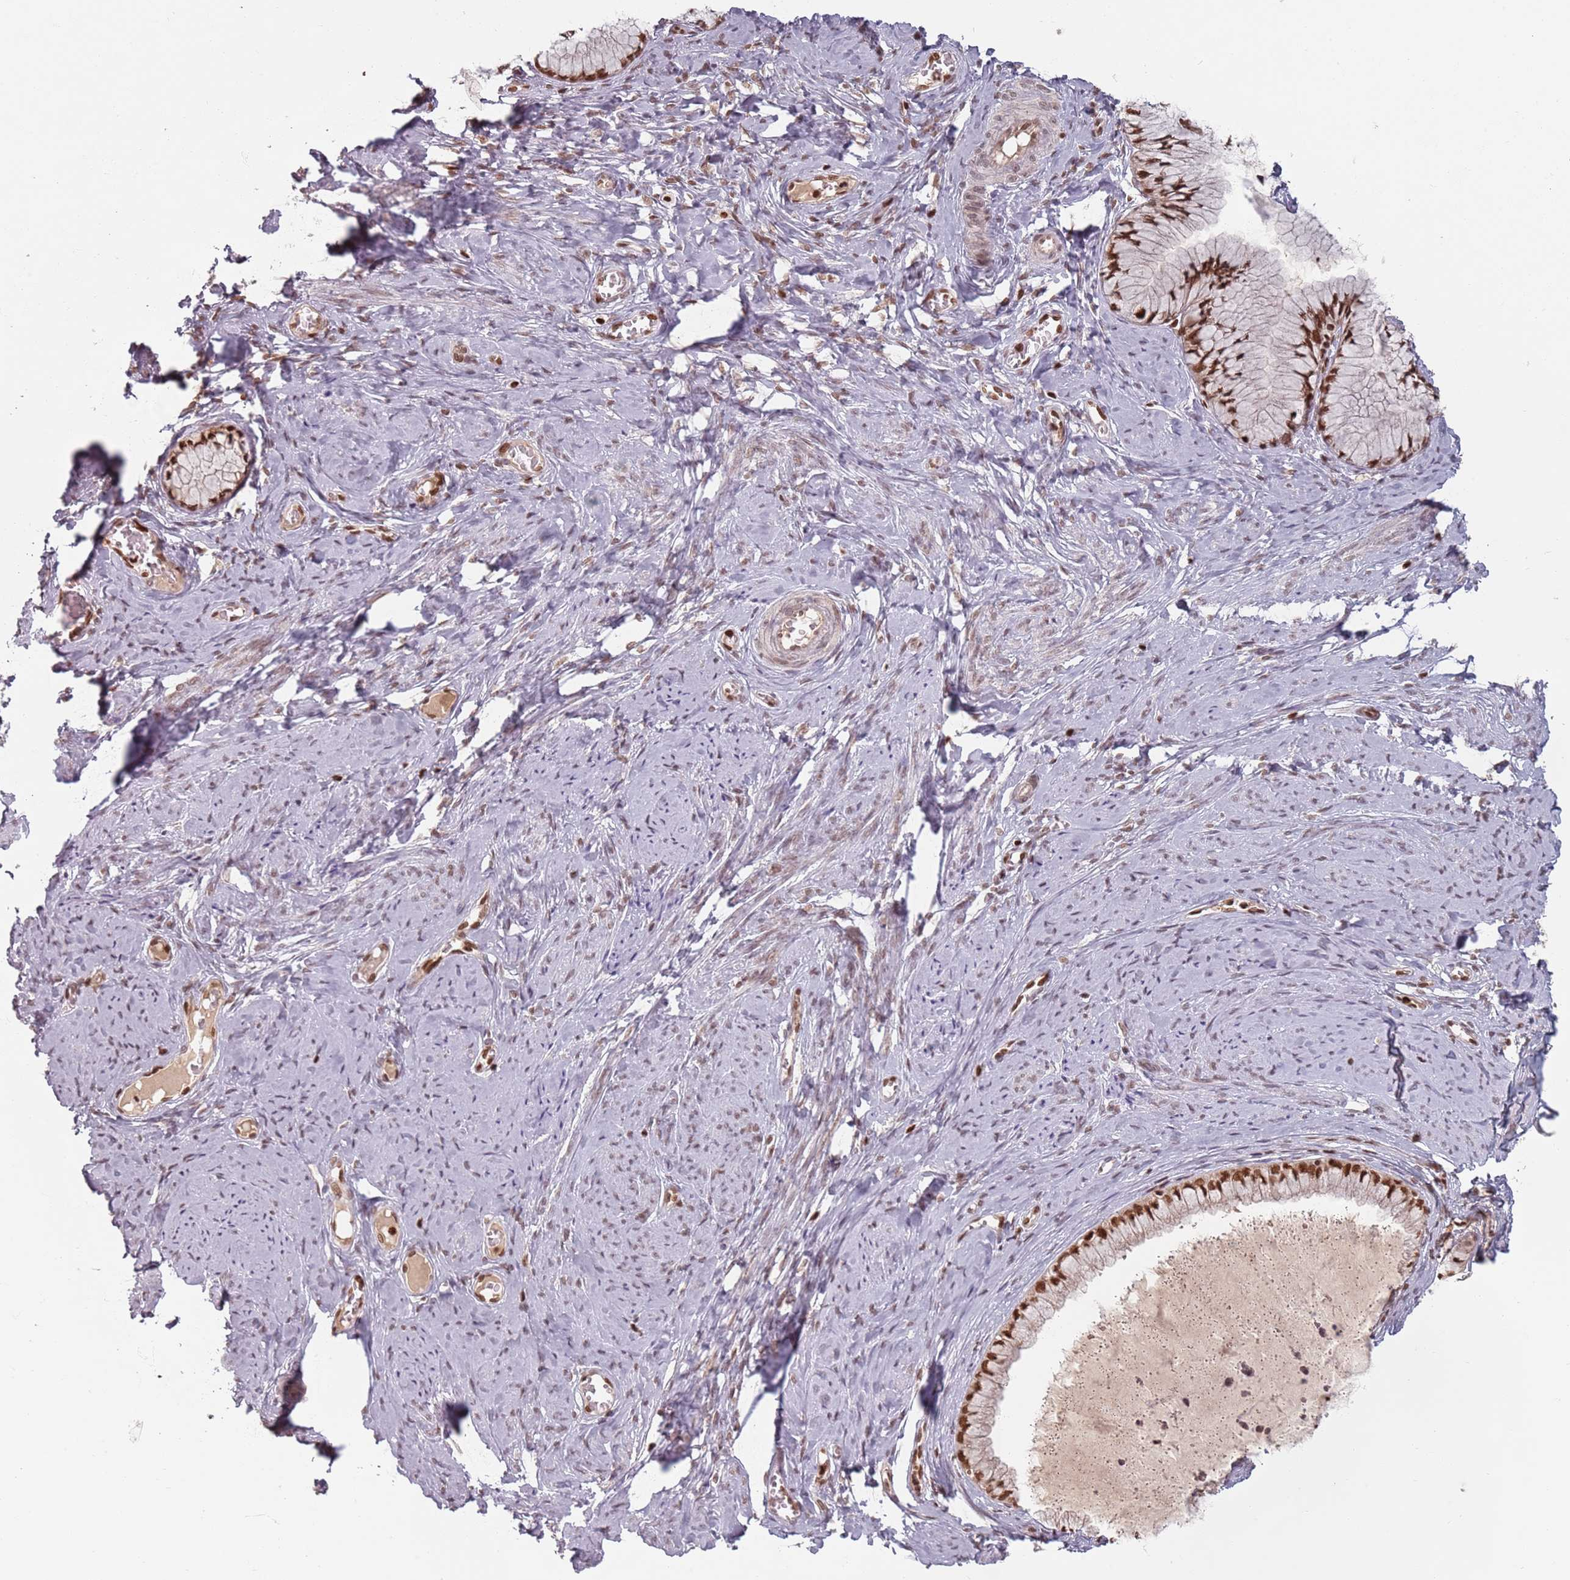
{"staining": {"intensity": "strong", "quantity": ">75%", "location": "nuclear"}, "tissue": "cervix", "cell_type": "Glandular cells", "image_type": "normal", "snomed": [{"axis": "morphology", "description": "Normal tissue, NOS"}, {"axis": "topography", "description": "Cervix"}], "caption": "IHC (DAB (3,3'-diaminobenzidine)) staining of benign cervix displays strong nuclear protein expression in about >75% of glandular cells.", "gene": "NUP50", "patient": {"sex": "female", "age": 42}}